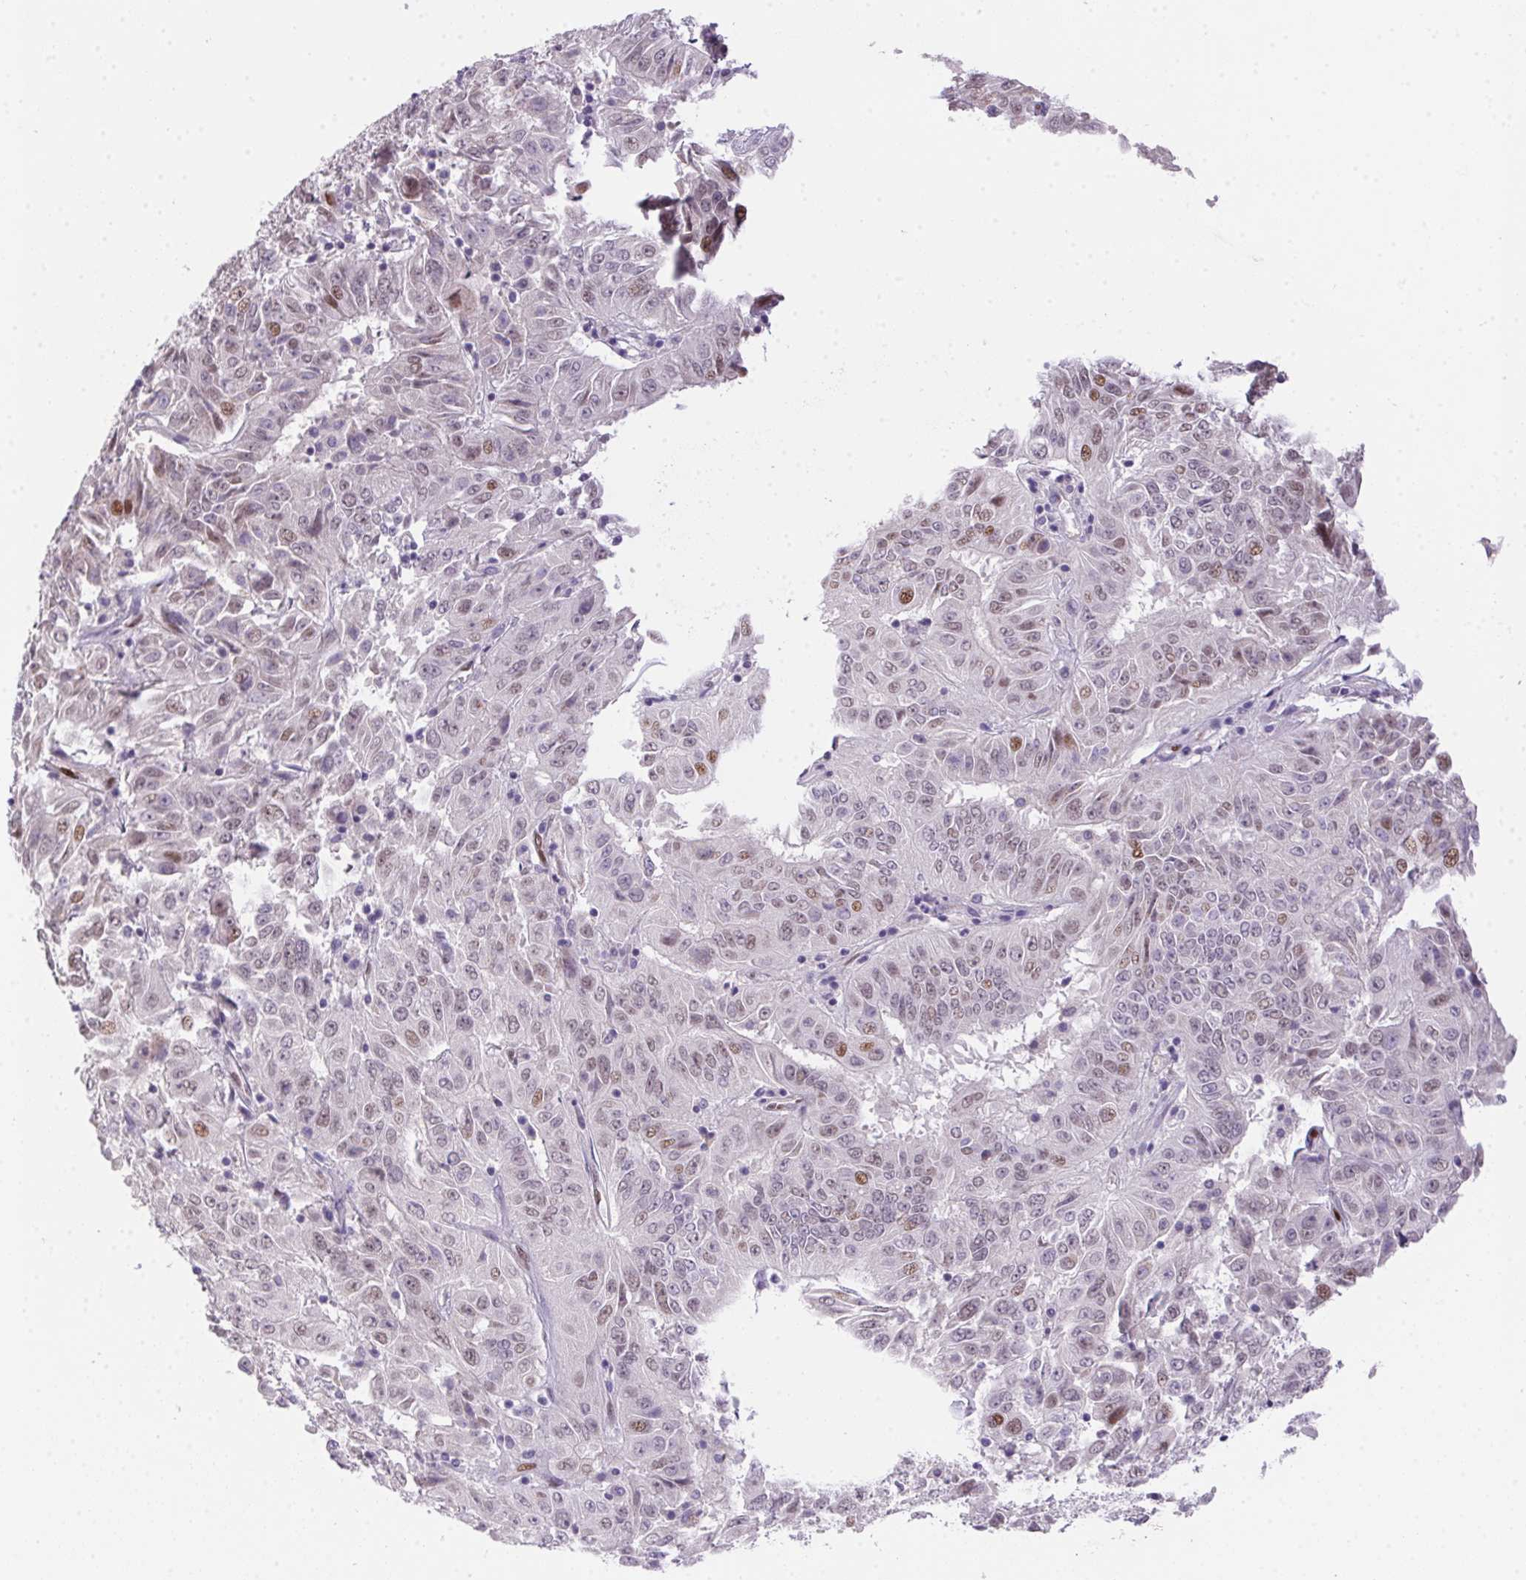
{"staining": {"intensity": "weak", "quantity": "25%-75%", "location": "nuclear"}, "tissue": "pancreatic cancer", "cell_type": "Tumor cells", "image_type": "cancer", "snomed": [{"axis": "morphology", "description": "Adenocarcinoma, NOS"}, {"axis": "topography", "description": "Pancreas"}], "caption": "The image shows a brown stain indicating the presence of a protein in the nuclear of tumor cells in pancreatic cancer (adenocarcinoma).", "gene": "SP9", "patient": {"sex": "male", "age": 63}}